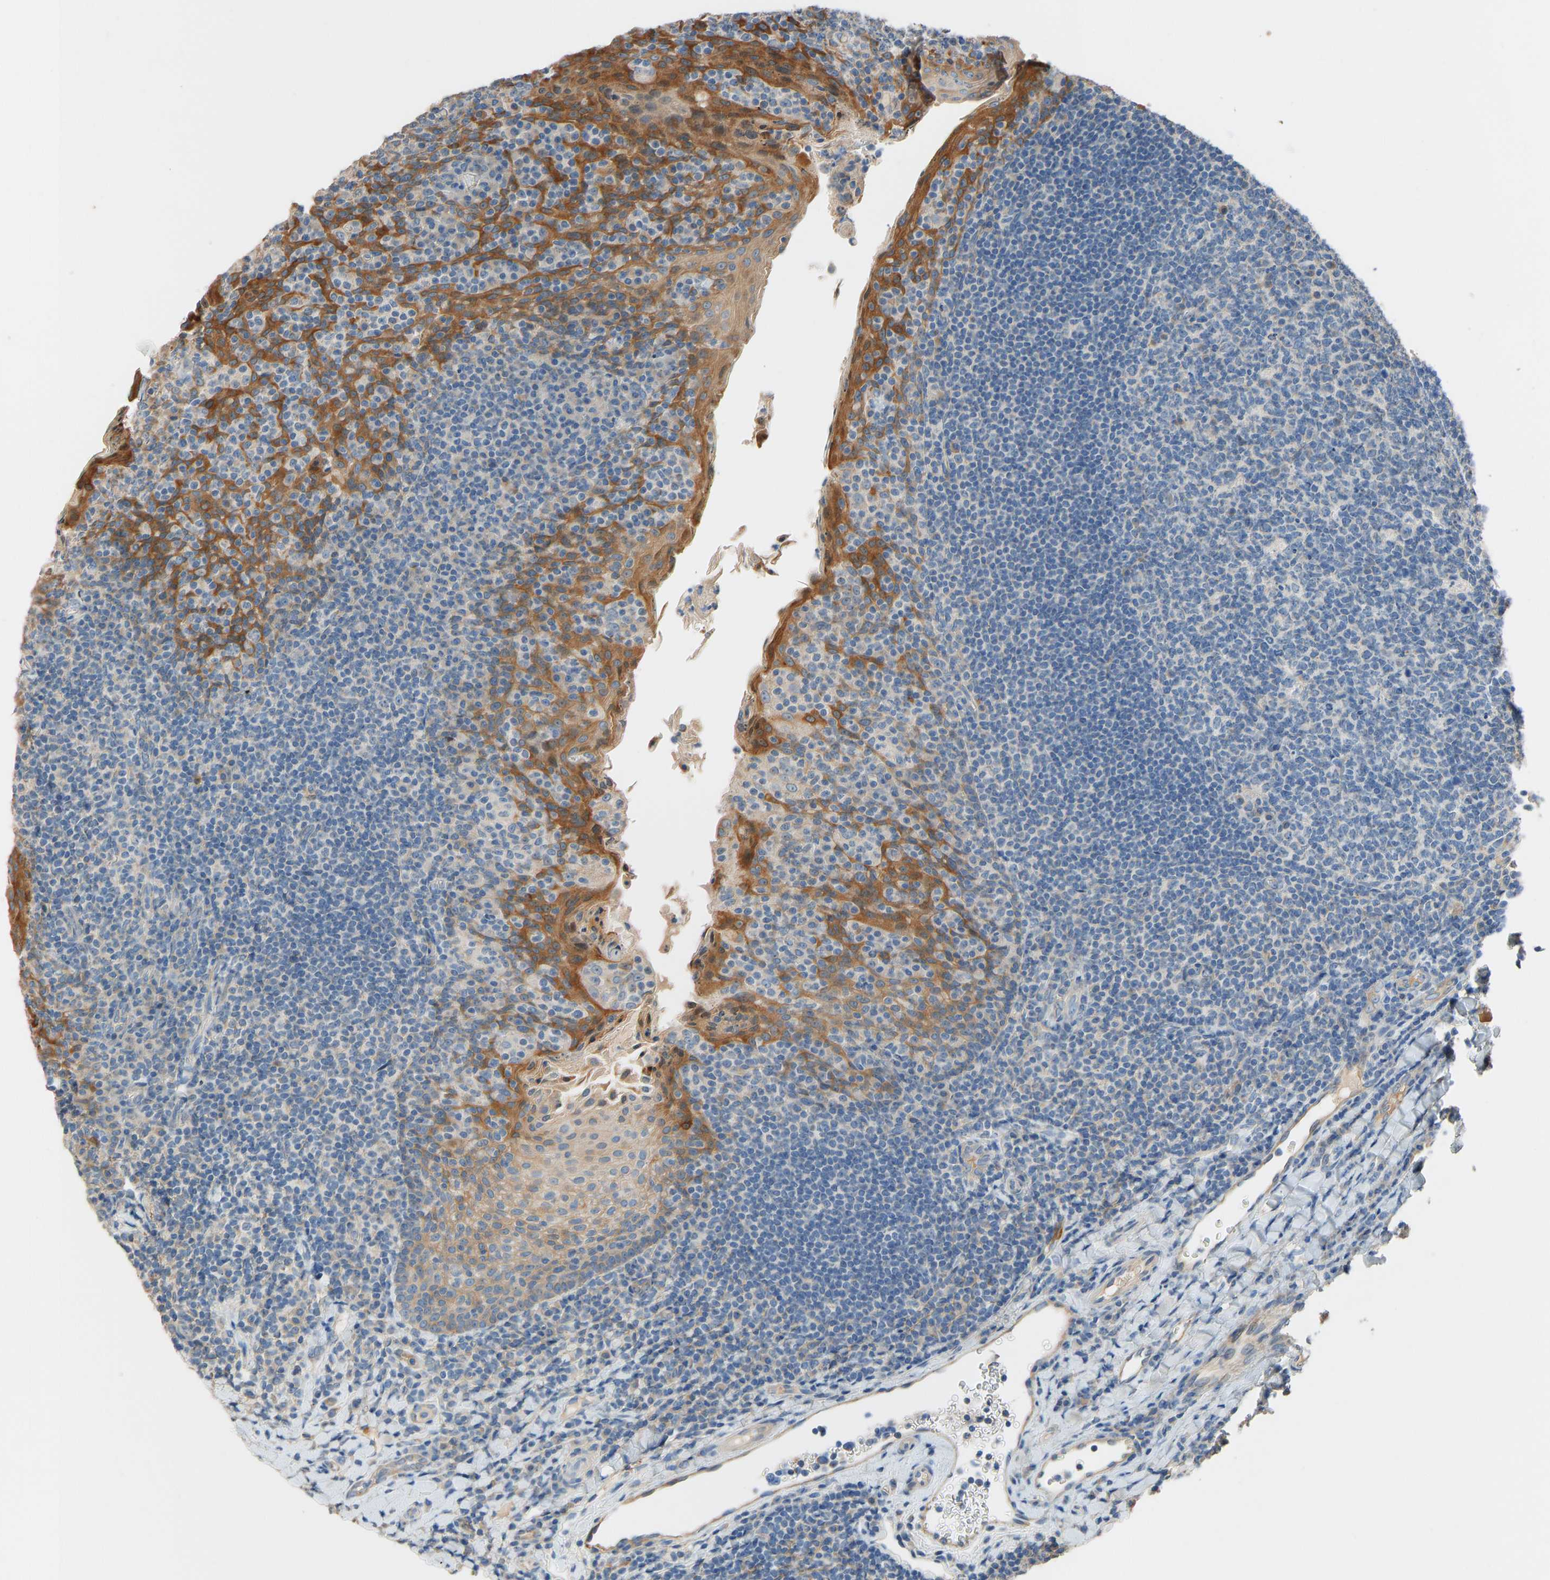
{"staining": {"intensity": "negative", "quantity": "none", "location": "none"}, "tissue": "tonsil", "cell_type": "Germinal center cells", "image_type": "normal", "snomed": [{"axis": "morphology", "description": "Normal tissue, NOS"}, {"axis": "topography", "description": "Tonsil"}], "caption": "The micrograph demonstrates no staining of germinal center cells in benign tonsil.", "gene": "TGFBR3", "patient": {"sex": "male", "age": 17}}